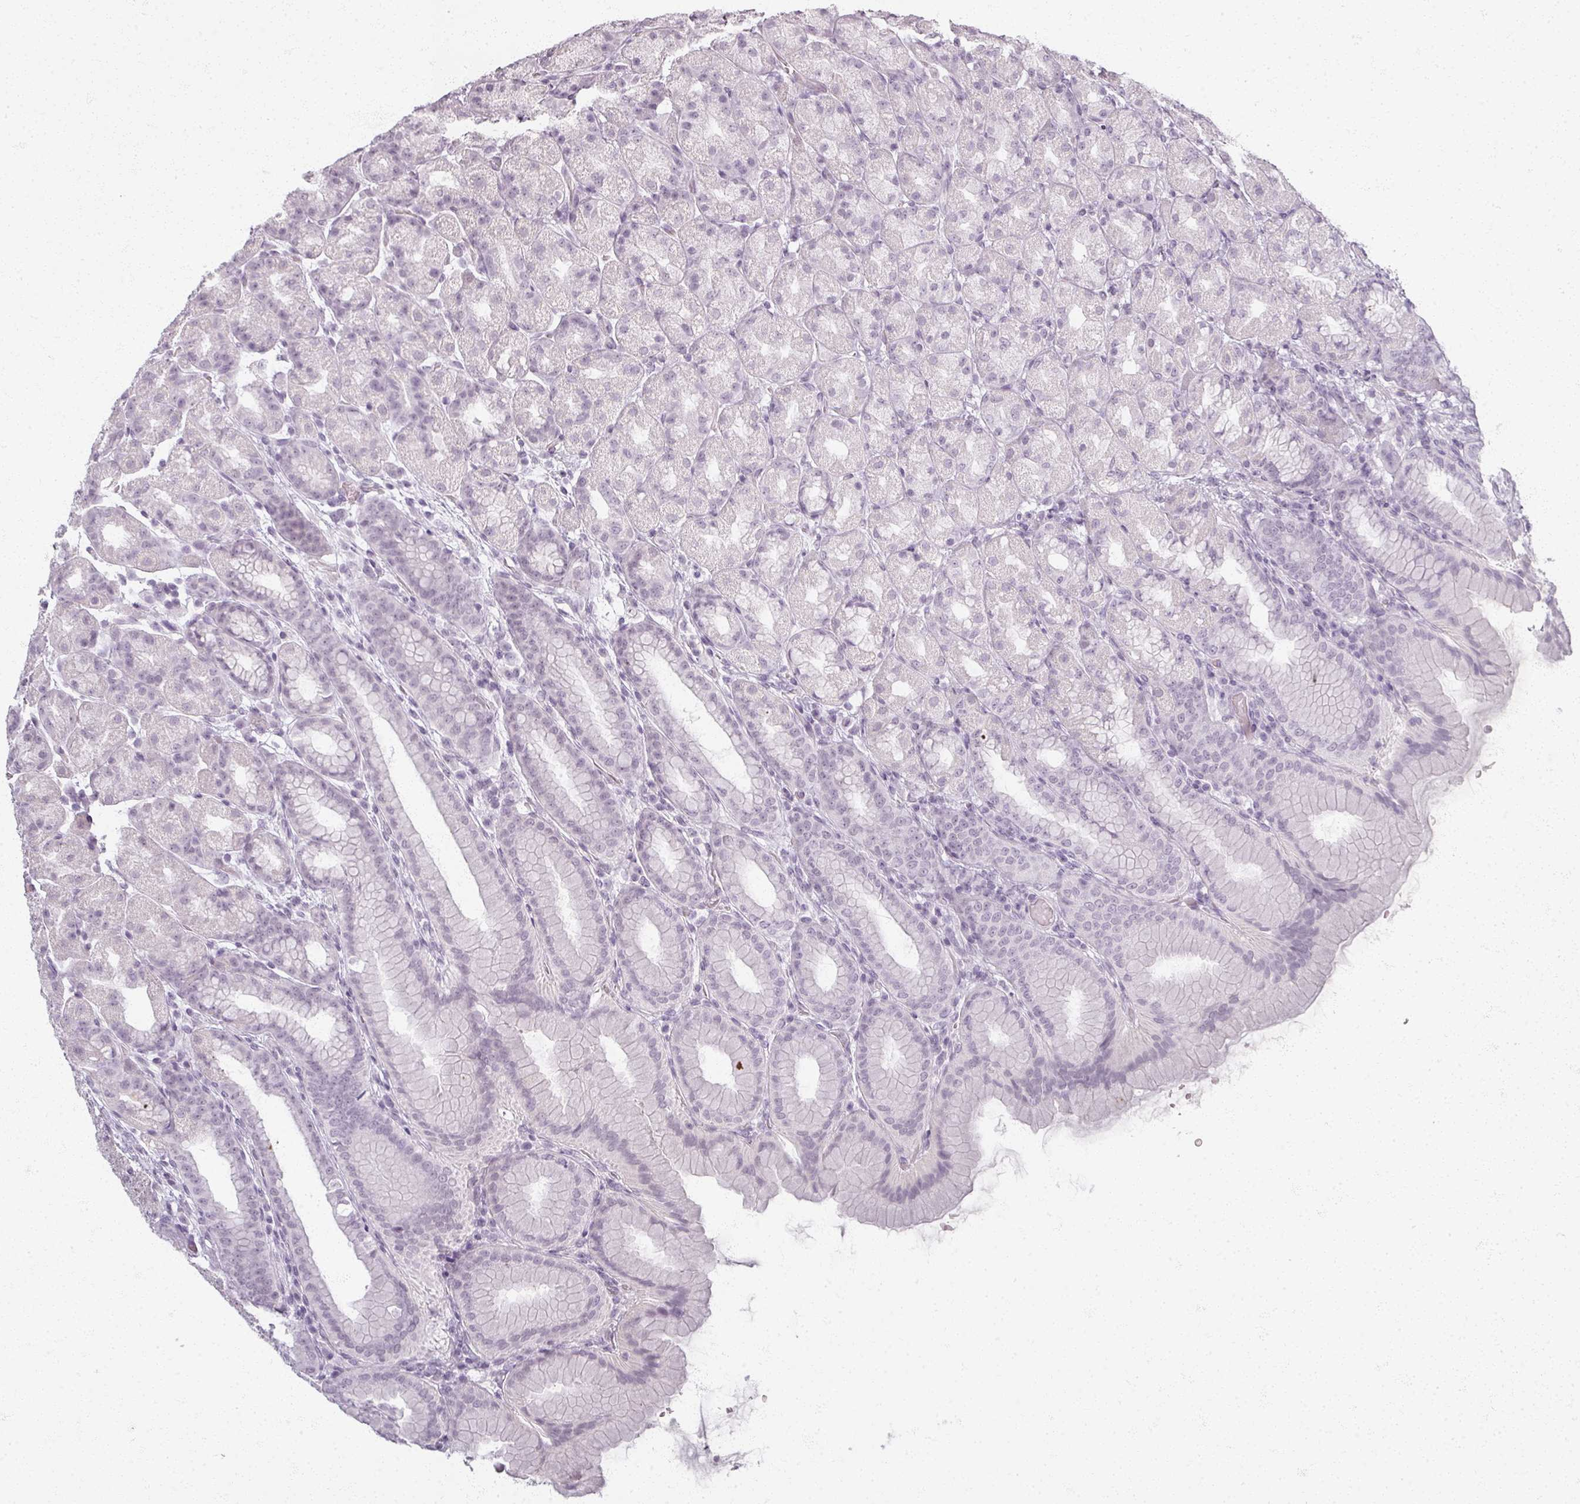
{"staining": {"intensity": "negative", "quantity": "none", "location": "none"}, "tissue": "stomach", "cell_type": "Glandular cells", "image_type": "normal", "snomed": [{"axis": "morphology", "description": "Normal tissue, NOS"}, {"axis": "topography", "description": "Stomach, upper"}, {"axis": "topography", "description": "Stomach"}], "caption": "Glandular cells are negative for brown protein staining in unremarkable stomach. (DAB immunohistochemistry (IHC) with hematoxylin counter stain).", "gene": "RFPL2", "patient": {"sex": "male", "age": 68}}